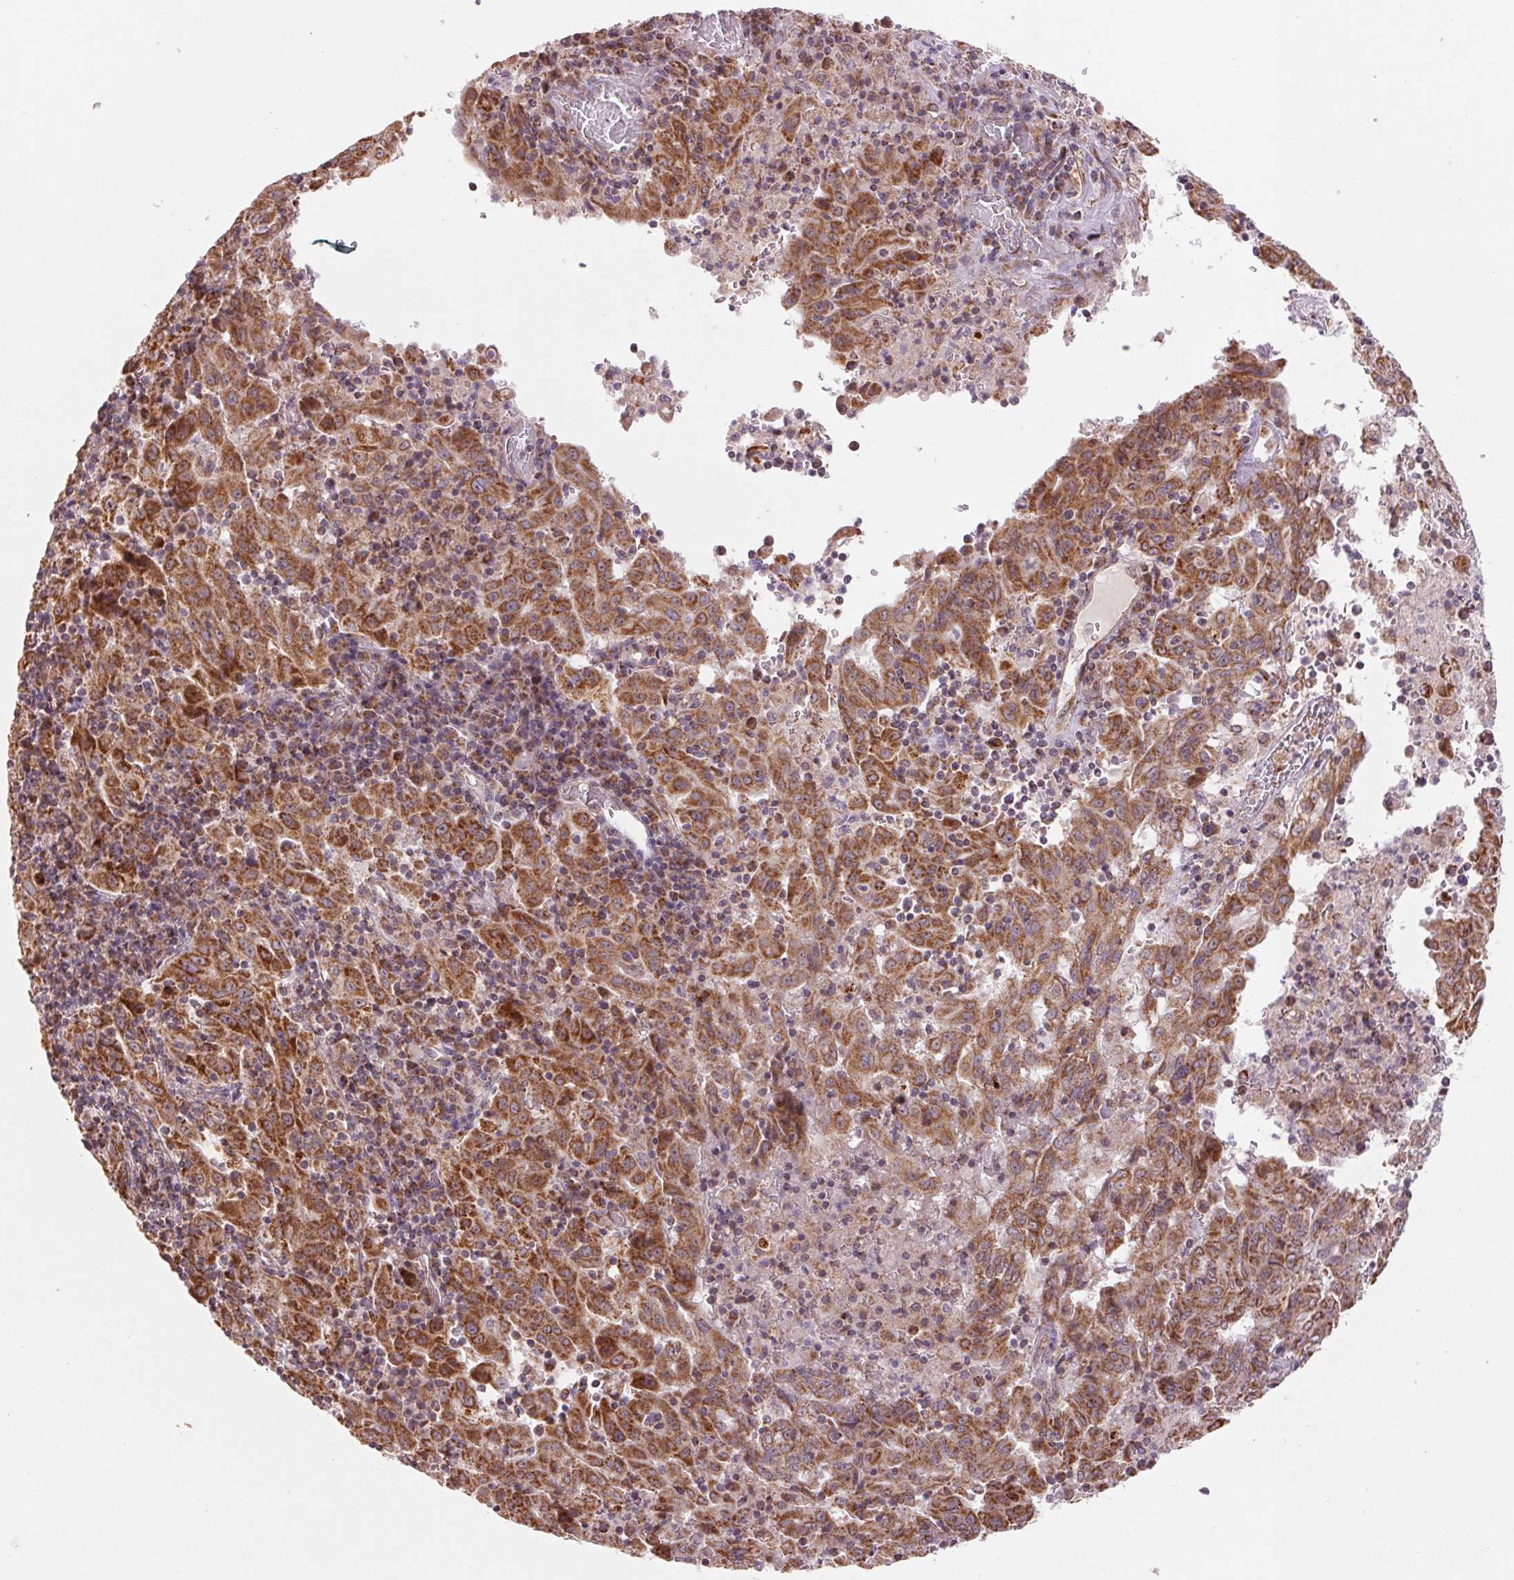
{"staining": {"intensity": "strong", "quantity": ">75%", "location": "cytoplasmic/membranous"}, "tissue": "pancreatic cancer", "cell_type": "Tumor cells", "image_type": "cancer", "snomed": [{"axis": "morphology", "description": "Adenocarcinoma, NOS"}, {"axis": "topography", "description": "Pancreas"}], "caption": "IHC histopathology image of neoplastic tissue: human pancreatic cancer (adenocarcinoma) stained using immunohistochemistry (IHC) reveals high levels of strong protein expression localized specifically in the cytoplasmic/membranous of tumor cells, appearing as a cytoplasmic/membranous brown color.", "gene": "MATCAP1", "patient": {"sex": "male", "age": 63}}